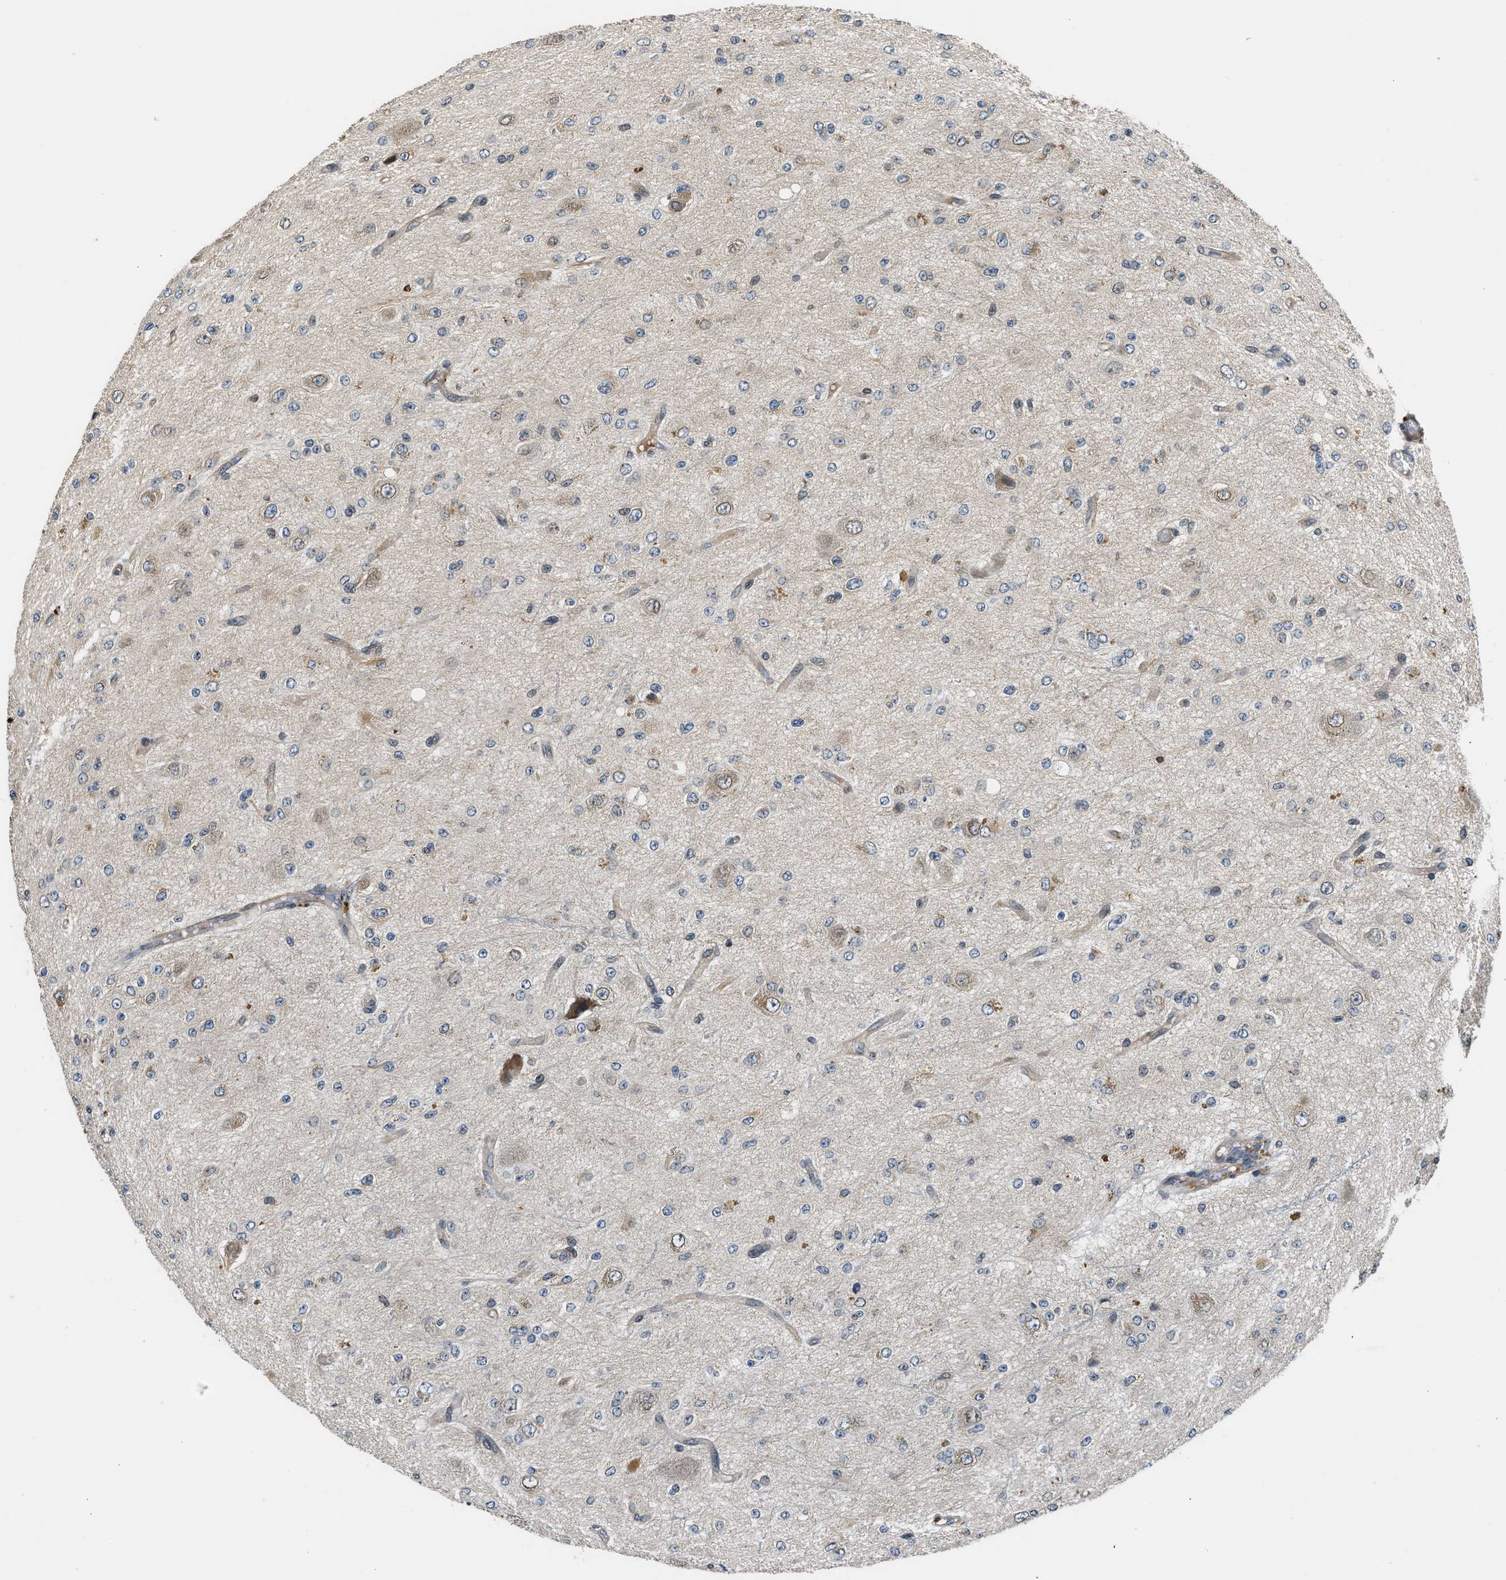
{"staining": {"intensity": "weak", "quantity": "<25%", "location": "cytoplasmic/membranous,nuclear"}, "tissue": "glioma", "cell_type": "Tumor cells", "image_type": "cancer", "snomed": [{"axis": "morphology", "description": "Glioma, malignant, High grade"}, {"axis": "topography", "description": "pancreas cauda"}], "caption": "Immunohistochemistry of human malignant glioma (high-grade) reveals no staining in tumor cells. (DAB (3,3'-diaminobenzidine) IHC with hematoxylin counter stain).", "gene": "RETREG3", "patient": {"sex": "male", "age": 60}}